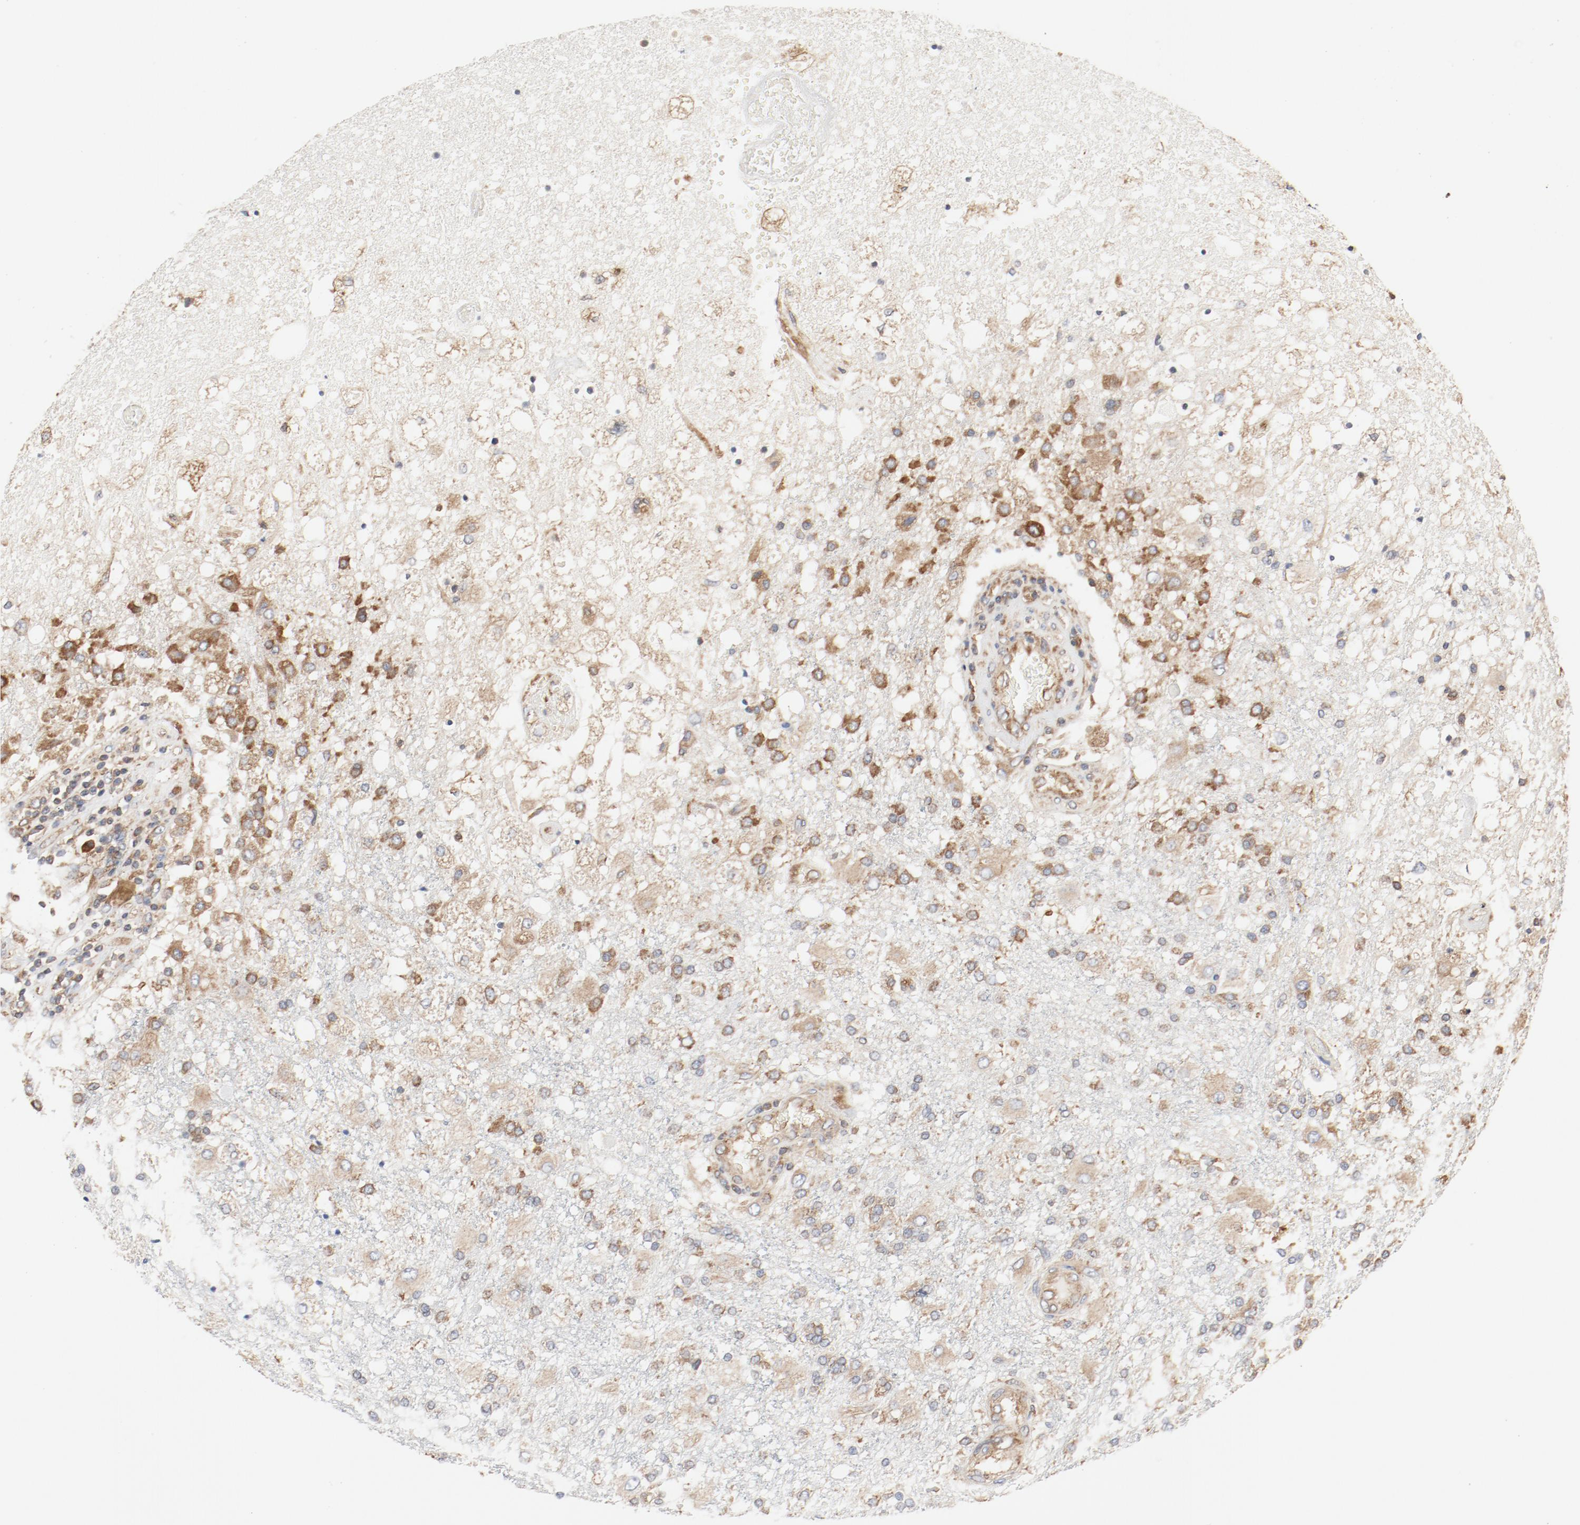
{"staining": {"intensity": "moderate", "quantity": ">75%", "location": "cytoplasmic/membranous"}, "tissue": "glioma", "cell_type": "Tumor cells", "image_type": "cancer", "snomed": [{"axis": "morphology", "description": "Glioma, malignant, High grade"}, {"axis": "topography", "description": "Cerebral cortex"}], "caption": "Malignant glioma (high-grade) tissue exhibits moderate cytoplasmic/membranous positivity in approximately >75% of tumor cells", "gene": "RPS6", "patient": {"sex": "male", "age": 79}}